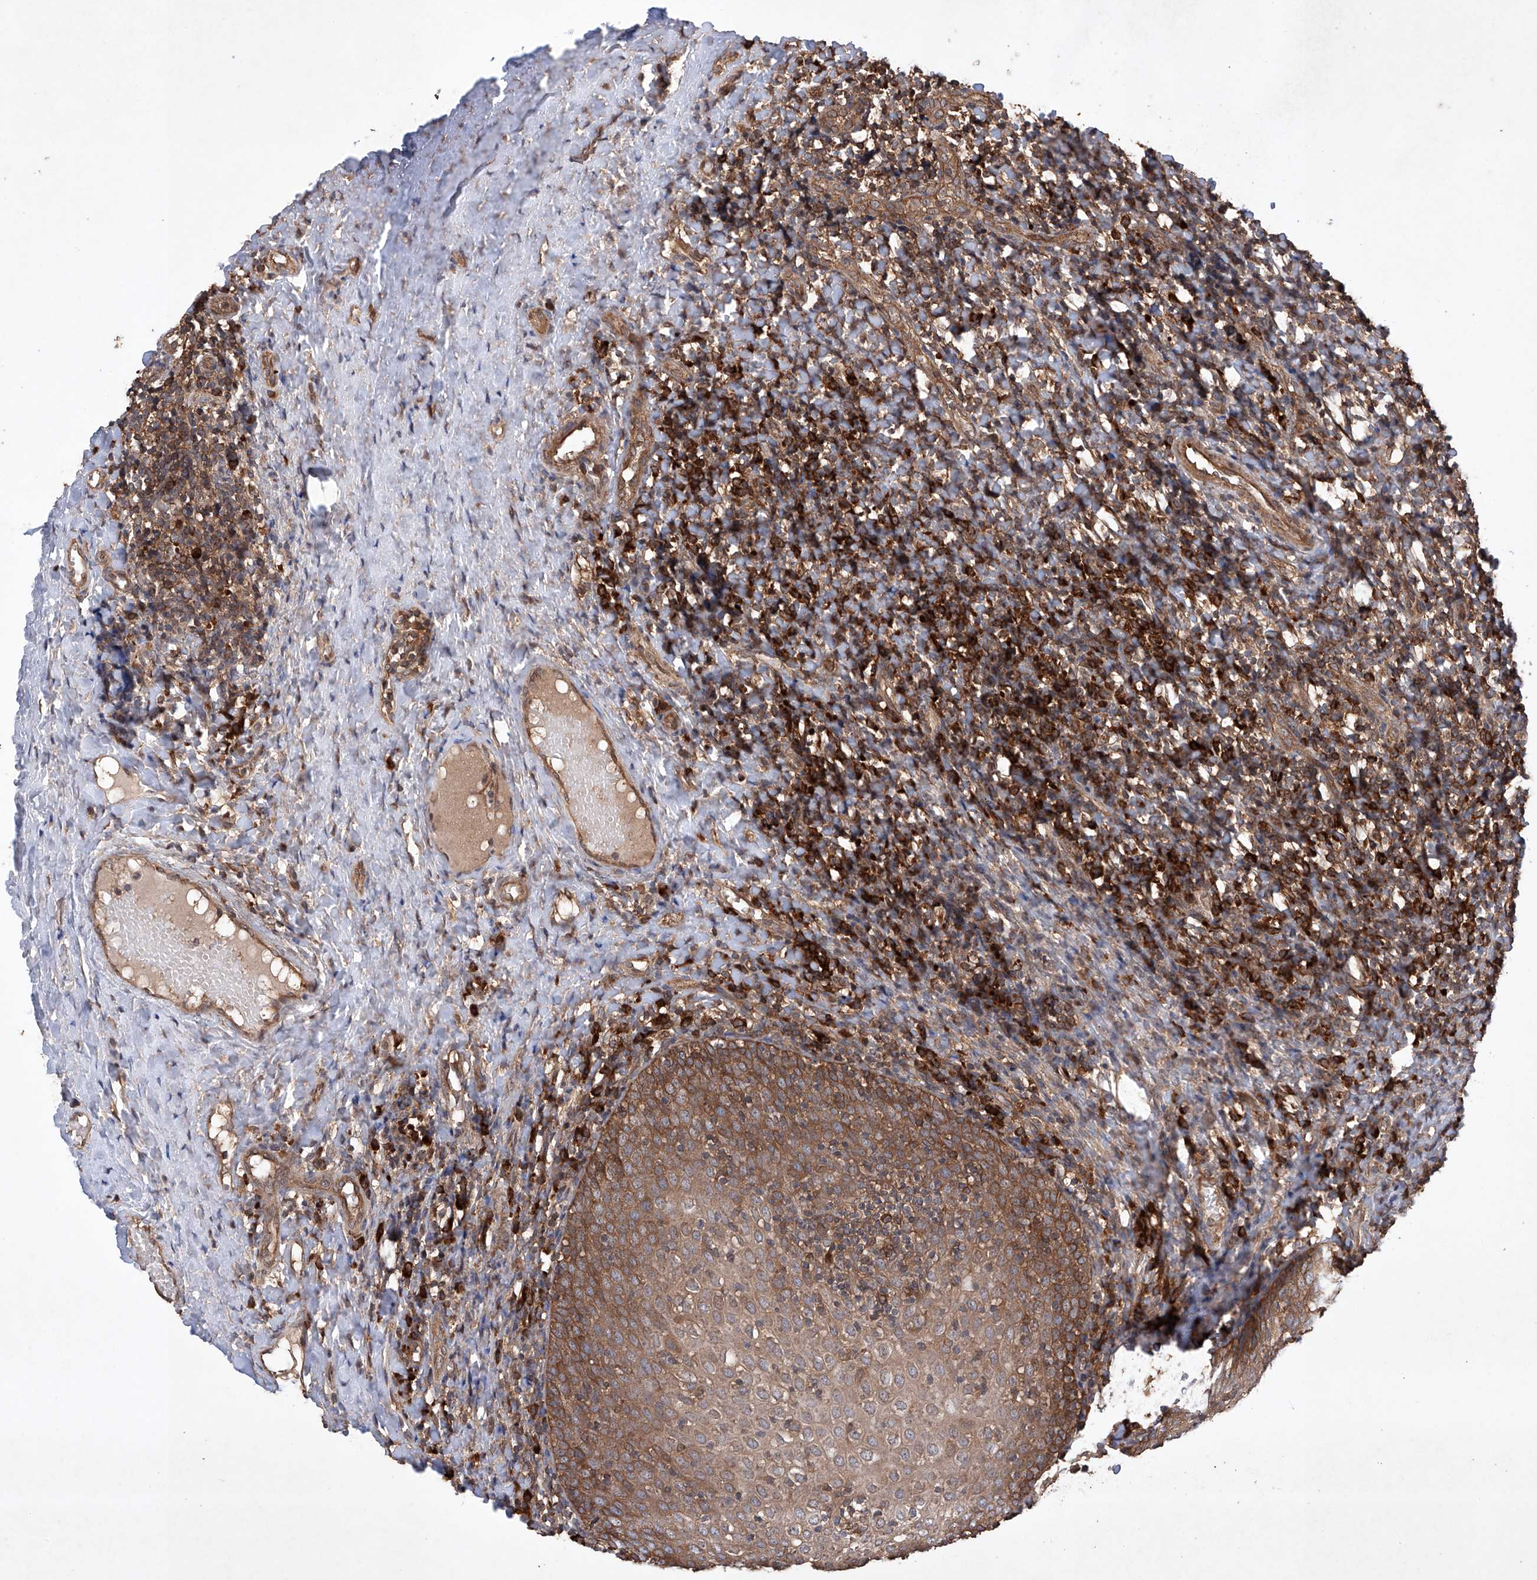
{"staining": {"intensity": "moderate", "quantity": "25%-75%", "location": "cytoplasmic/membranous"}, "tissue": "tonsil", "cell_type": "Germinal center cells", "image_type": "normal", "snomed": [{"axis": "morphology", "description": "Normal tissue, NOS"}, {"axis": "topography", "description": "Tonsil"}], "caption": "High-power microscopy captured an immunohistochemistry (IHC) image of unremarkable tonsil, revealing moderate cytoplasmic/membranous expression in approximately 25%-75% of germinal center cells.", "gene": "LURAP1", "patient": {"sex": "female", "age": 19}}